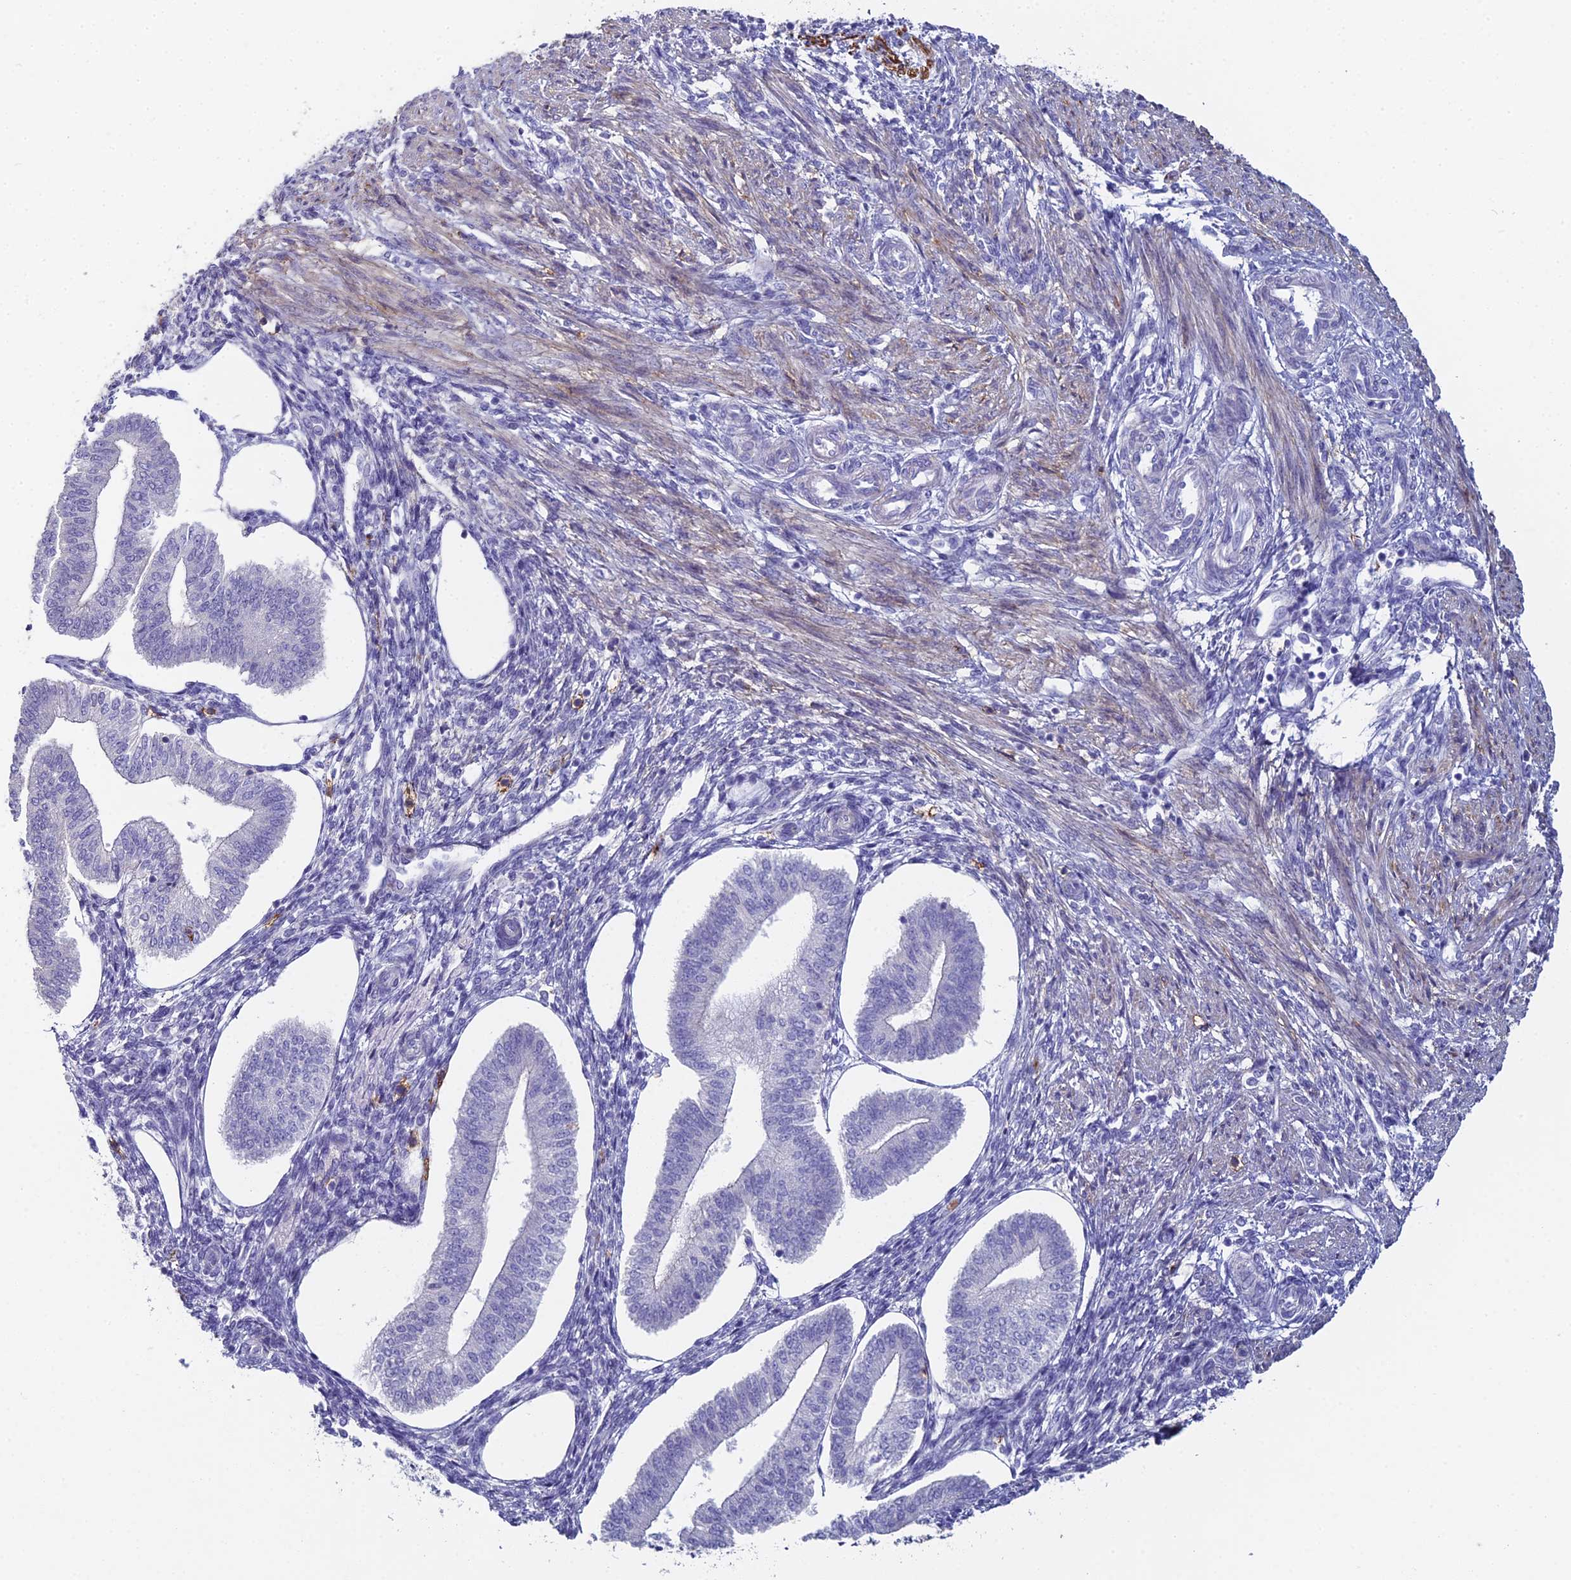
{"staining": {"intensity": "negative", "quantity": "none", "location": "none"}, "tissue": "endometrium", "cell_type": "Cells in endometrial stroma", "image_type": "normal", "snomed": [{"axis": "morphology", "description": "Normal tissue, NOS"}, {"axis": "topography", "description": "Endometrium"}], "caption": "Immunohistochemistry photomicrograph of unremarkable endometrium: endometrium stained with DAB exhibits no significant protein positivity in cells in endometrial stroma. (DAB (3,3'-diaminobenzidine) IHC visualized using brightfield microscopy, high magnification).", "gene": "NCAM1", "patient": {"sex": "female", "age": 34}}